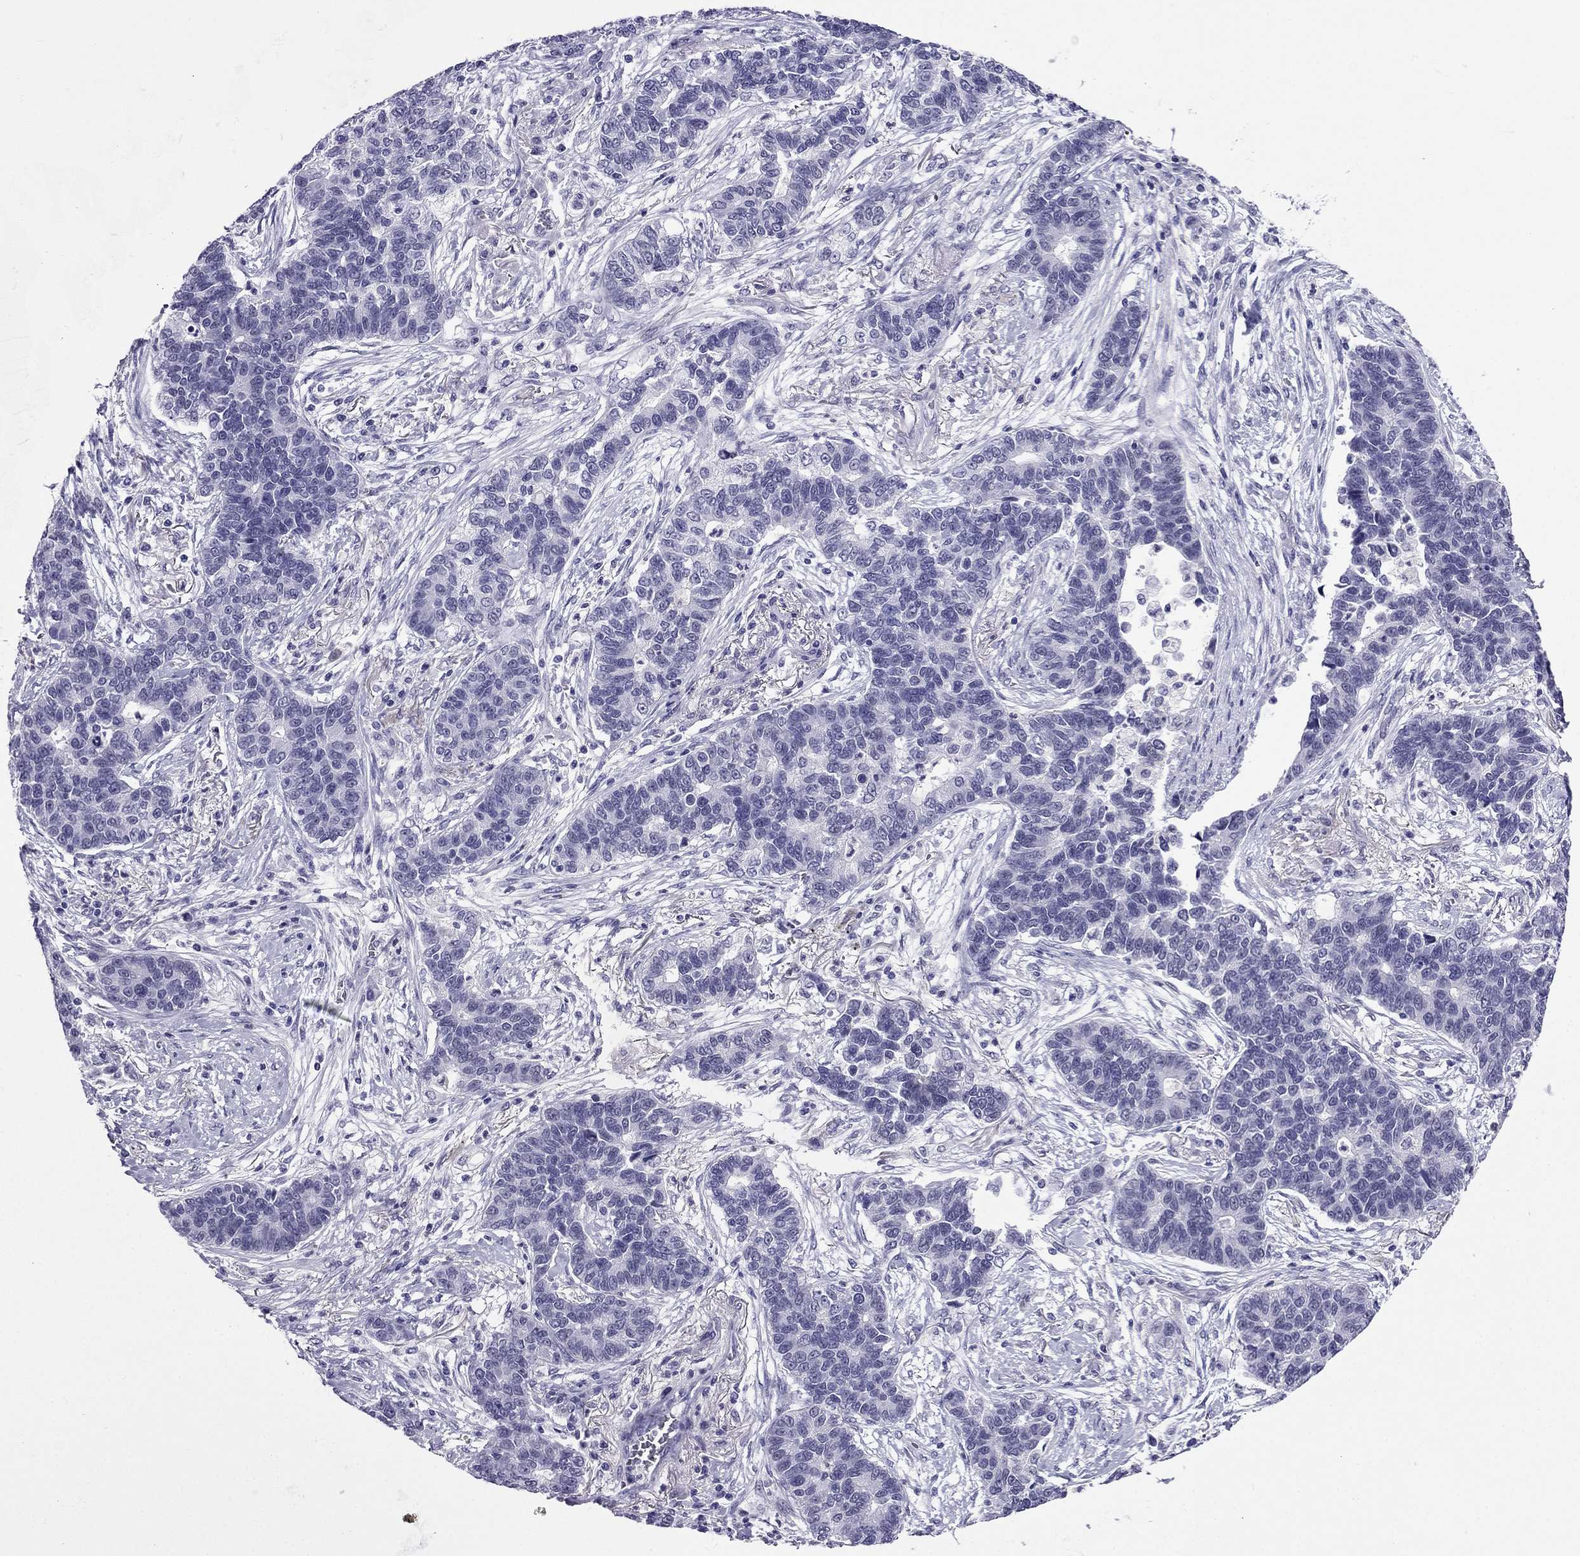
{"staining": {"intensity": "negative", "quantity": "none", "location": "none"}, "tissue": "lung cancer", "cell_type": "Tumor cells", "image_type": "cancer", "snomed": [{"axis": "morphology", "description": "Adenocarcinoma, NOS"}, {"axis": "topography", "description": "Lung"}], "caption": "DAB immunohistochemical staining of lung cancer (adenocarcinoma) reveals no significant staining in tumor cells.", "gene": "CROCC2", "patient": {"sex": "female", "age": 57}}